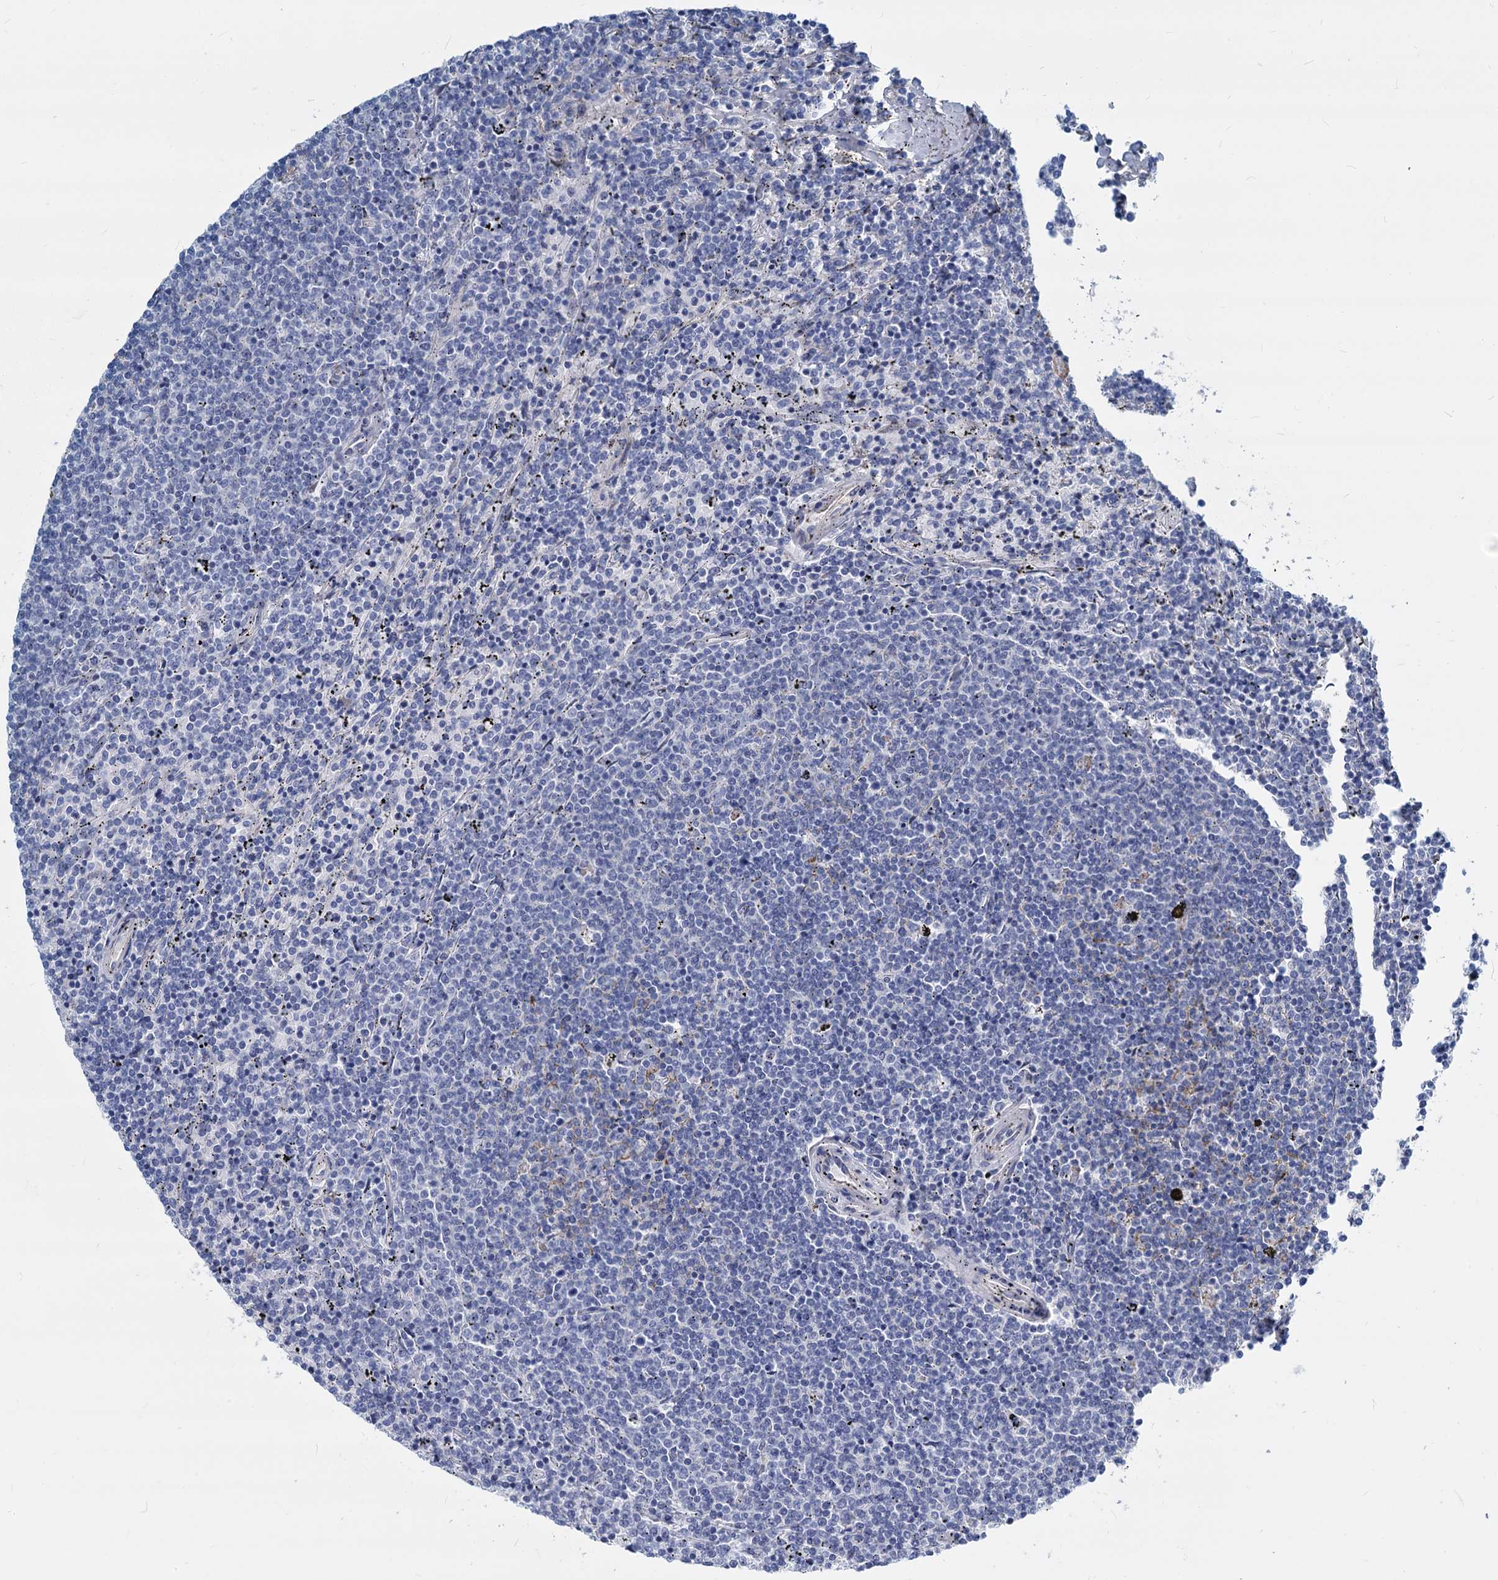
{"staining": {"intensity": "negative", "quantity": "none", "location": "none"}, "tissue": "lymphoma", "cell_type": "Tumor cells", "image_type": "cancer", "snomed": [{"axis": "morphology", "description": "Malignant lymphoma, non-Hodgkin's type, Low grade"}, {"axis": "topography", "description": "Spleen"}], "caption": "Malignant lymphoma, non-Hodgkin's type (low-grade) stained for a protein using IHC demonstrates no positivity tumor cells.", "gene": "GSTM3", "patient": {"sex": "female", "age": 50}}